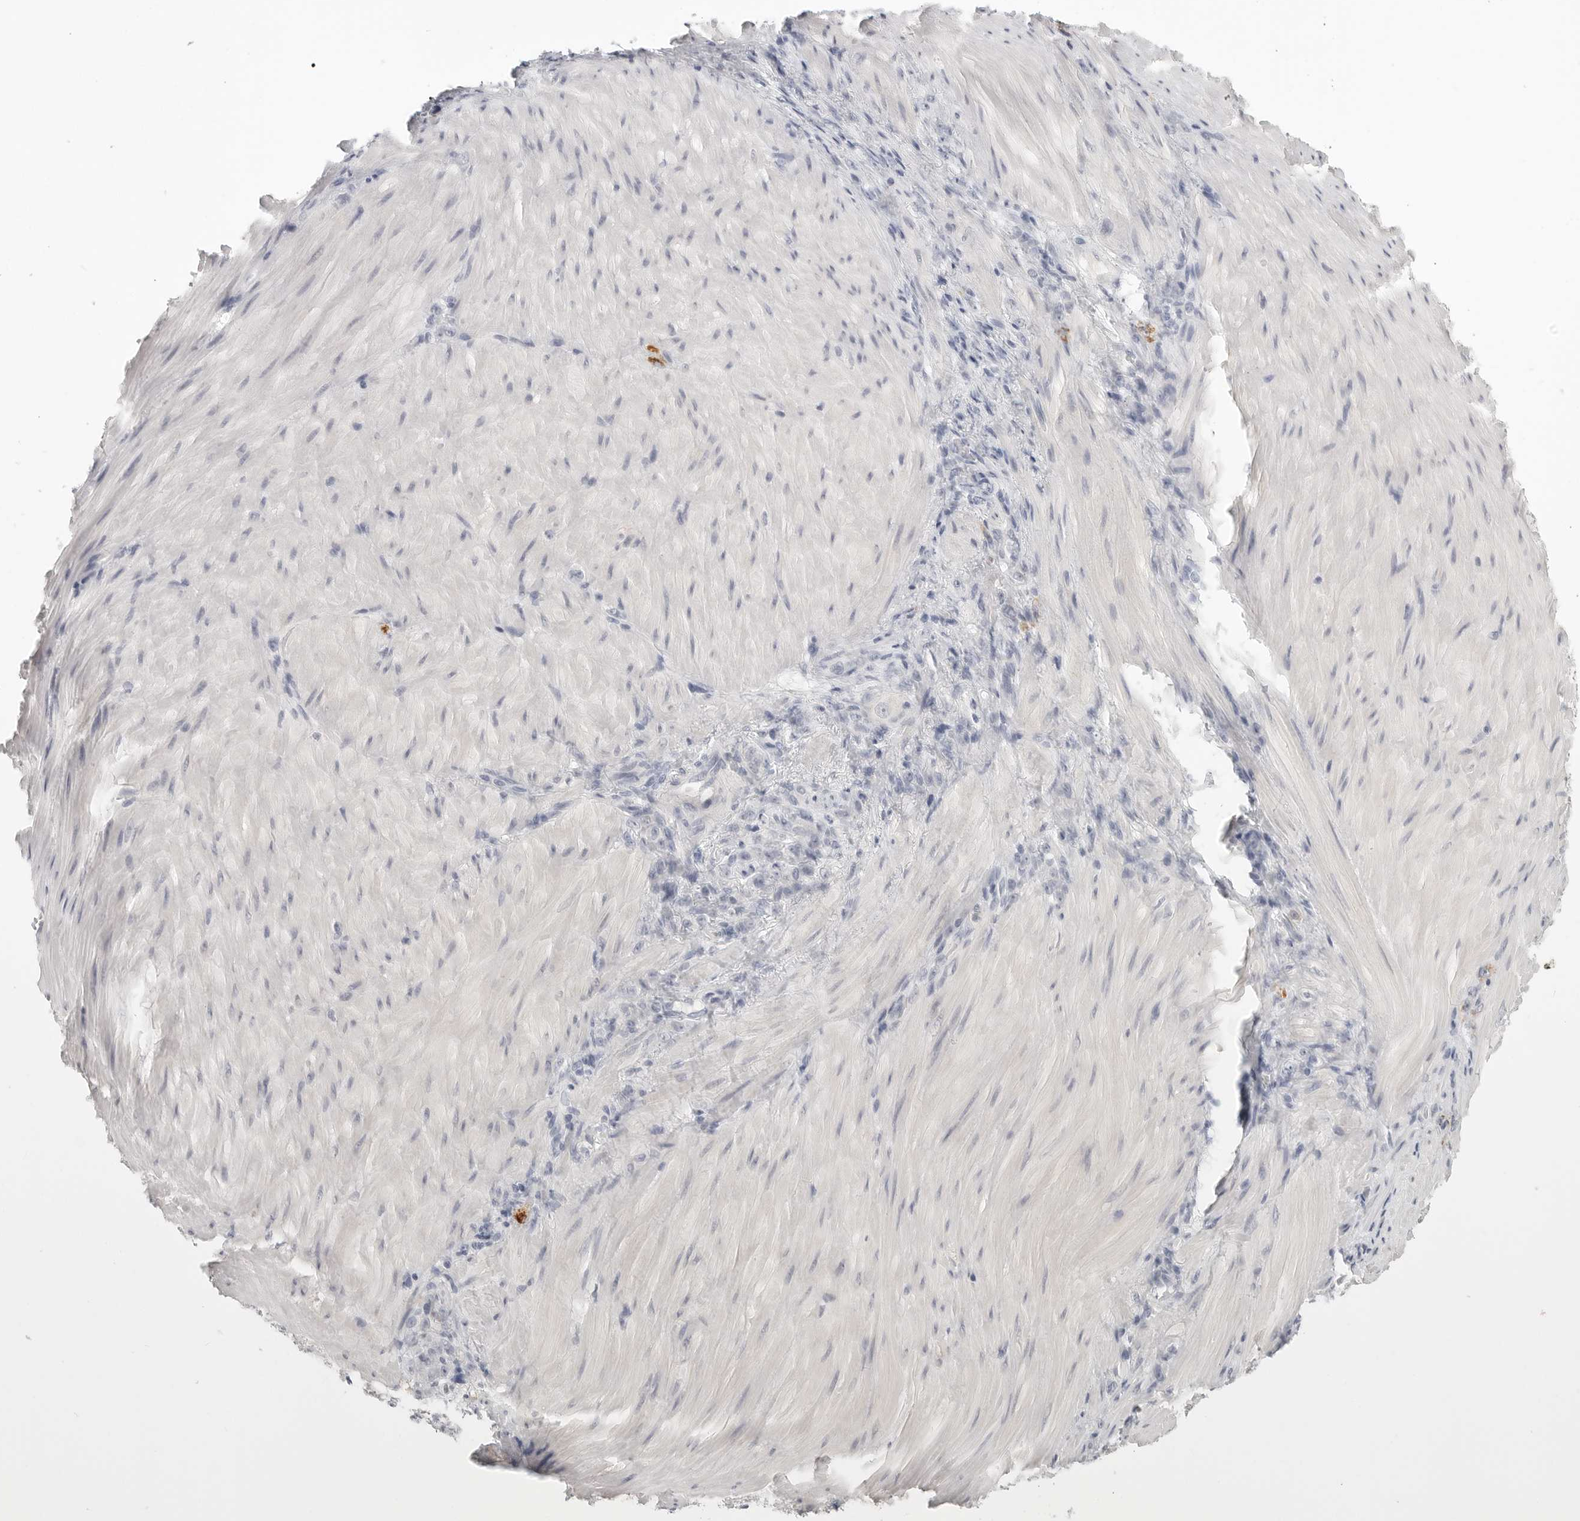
{"staining": {"intensity": "moderate", "quantity": "<25%", "location": "cytoplasmic/membranous"}, "tissue": "stomach cancer", "cell_type": "Tumor cells", "image_type": "cancer", "snomed": [{"axis": "morphology", "description": "Normal tissue, NOS"}, {"axis": "morphology", "description": "Adenocarcinoma, NOS"}, {"axis": "topography", "description": "Stomach"}], "caption": "Stomach adenocarcinoma stained with a protein marker exhibits moderate staining in tumor cells.", "gene": "HMGCS2", "patient": {"sex": "male", "age": 82}}